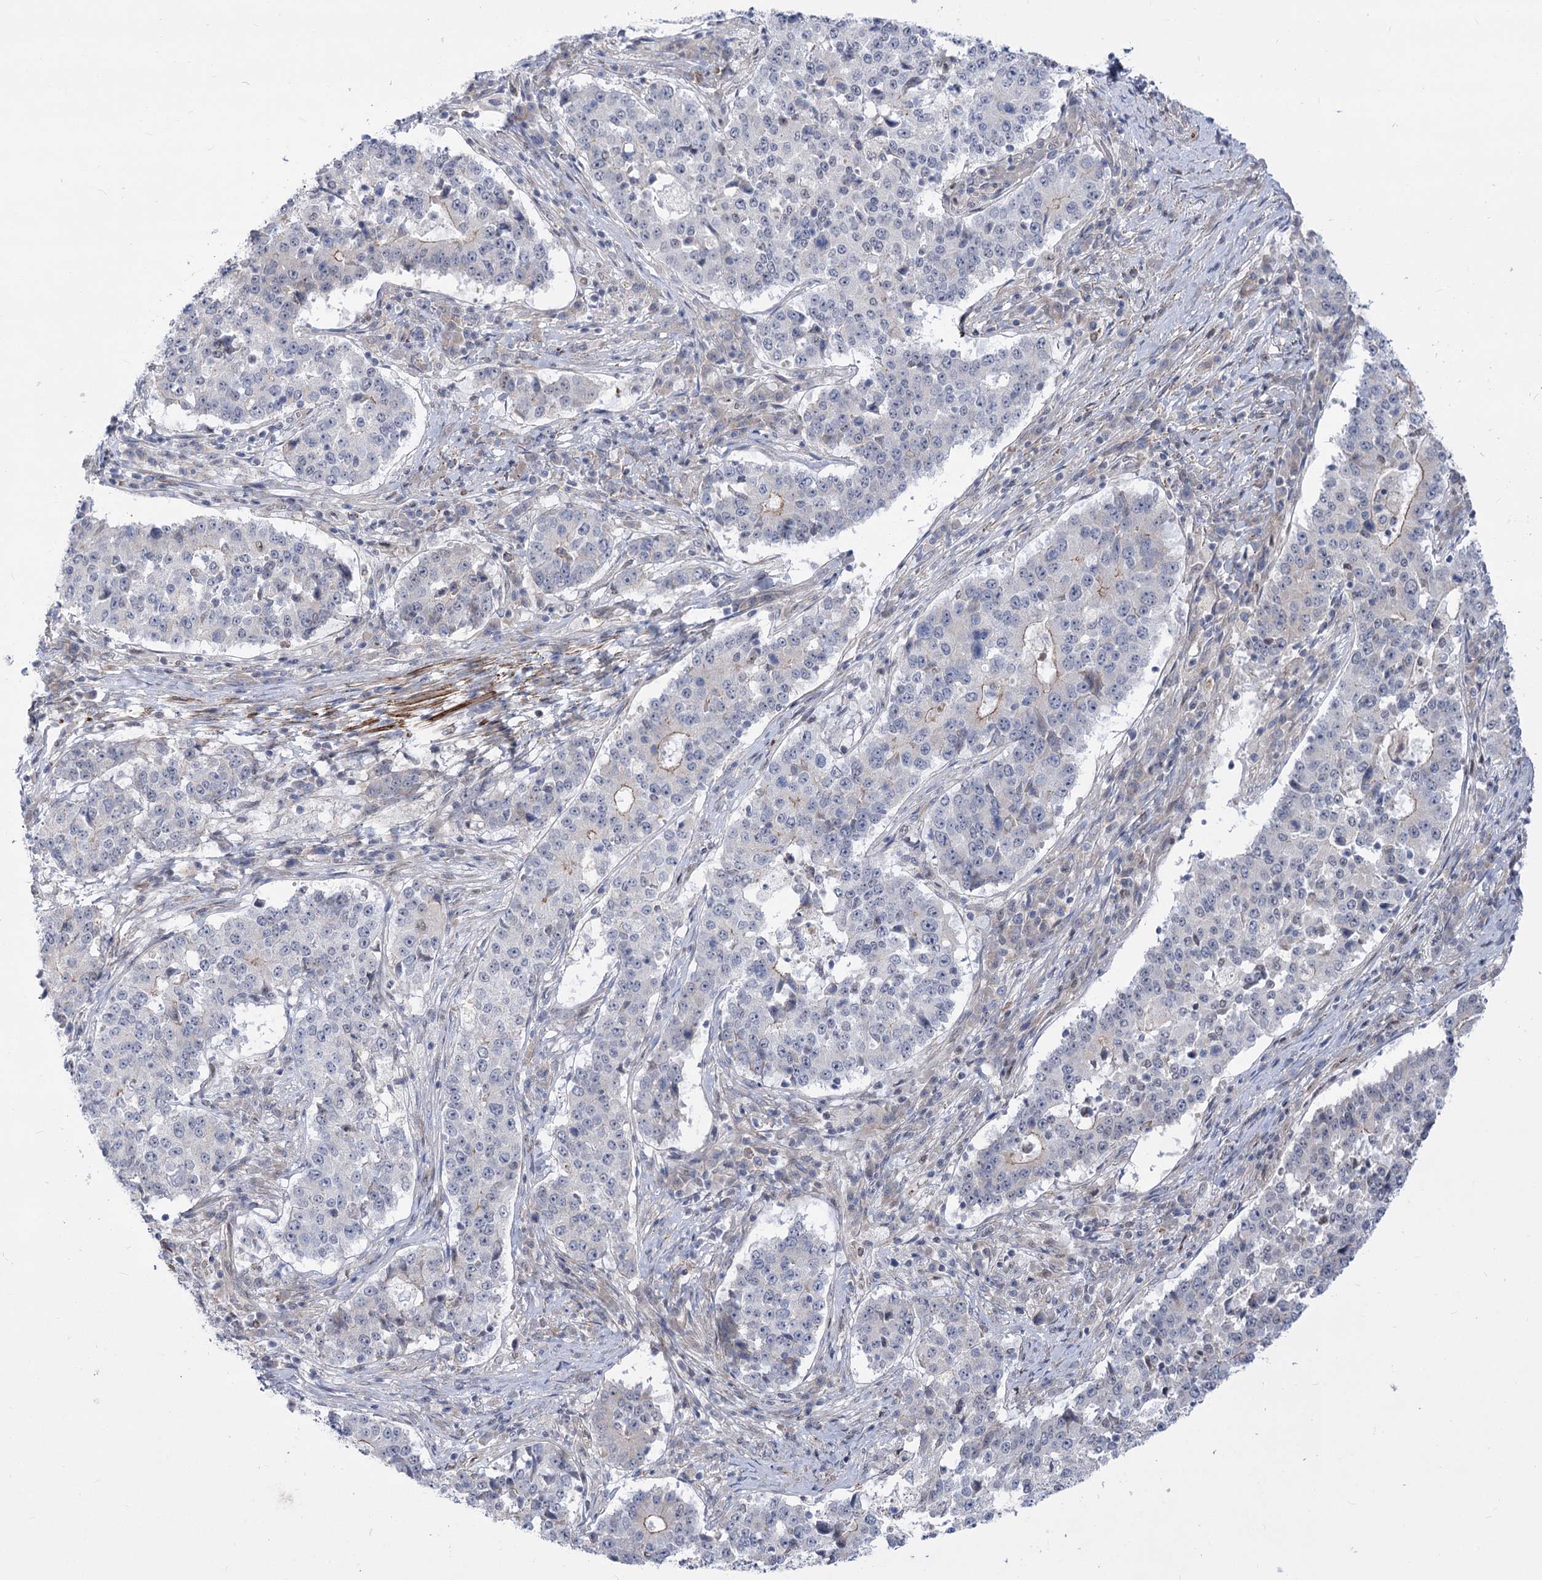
{"staining": {"intensity": "negative", "quantity": "none", "location": "none"}, "tissue": "stomach cancer", "cell_type": "Tumor cells", "image_type": "cancer", "snomed": [{"axis": "morphology", "description": "Adenocarcinoma, NOS"}, {"axis": "topography", "description": "Stomach"}], "caption": "Human stomach adenocarcinoma stained for a protein using immunohistochemistry reveals no staining in tumor cells.", "gene": "ARSI", "patient": {"sex": "male", "age": 59}}